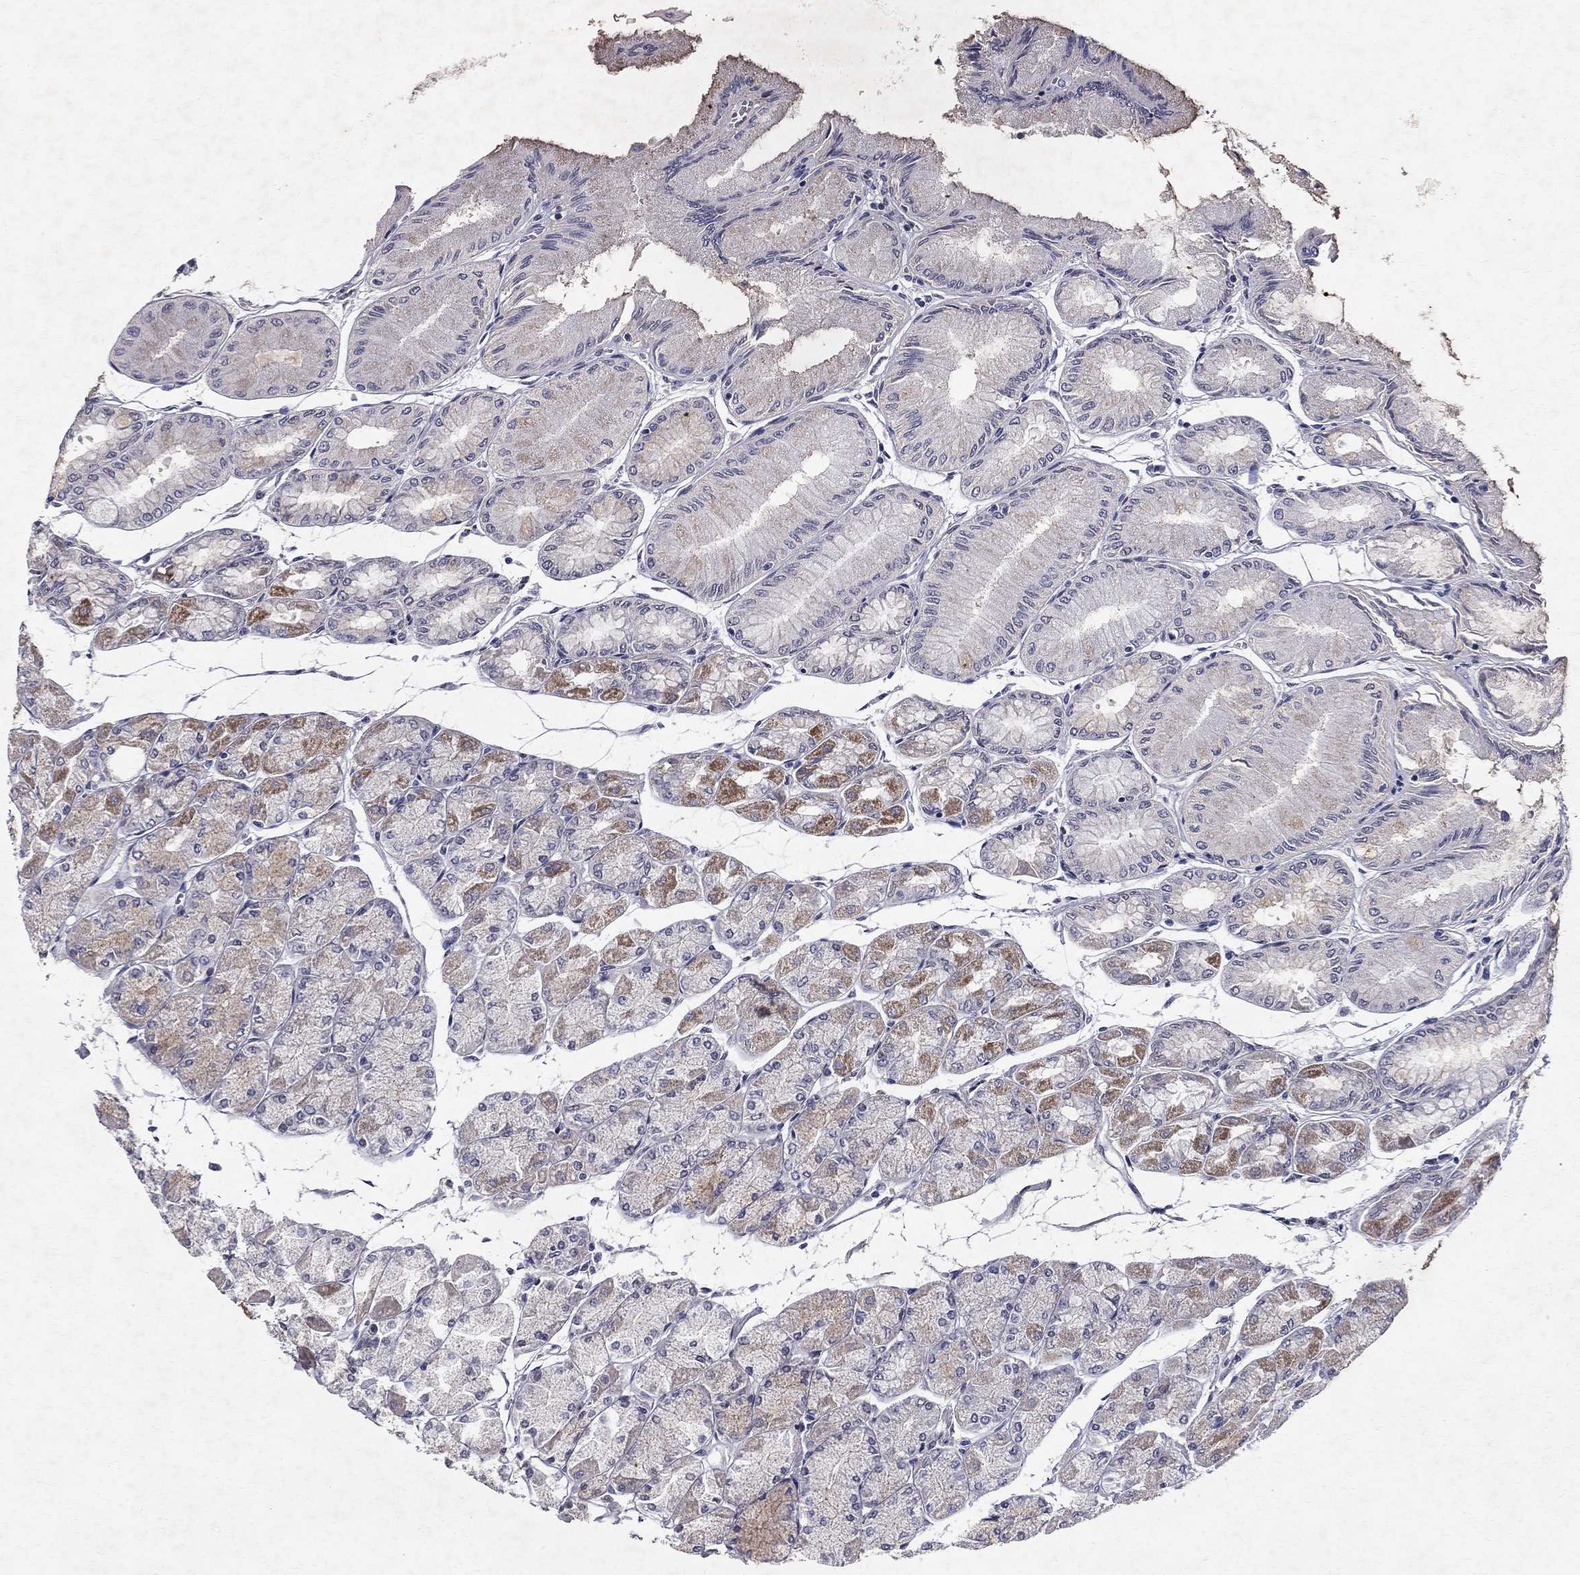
{"staining": {"intensity": "moderate", "quantity": "<25%", "location": "cytoplasmic/membranous"}, "tissue": "stomach", "cell_type": "Glandular cells", "image_type": "normal", "snomed": [{"axis": "morphology", "description": "Normal tissue, NOS"}, {"axis": "topography", "description": "Stomach, upper"}], "caption": "Immunohistochemistry photomicrograph of normal stomach: stomach stained using immunohistochemistry (IHC) demonstrates low levels of moderate protein expression localized specifically in the cytoplasmic/membranous of glandular cells, appearing as a cytoplasmic/membranous brown color.", "gene": "RBFOX1", "patient": {"sex": "male", "age": 60}}